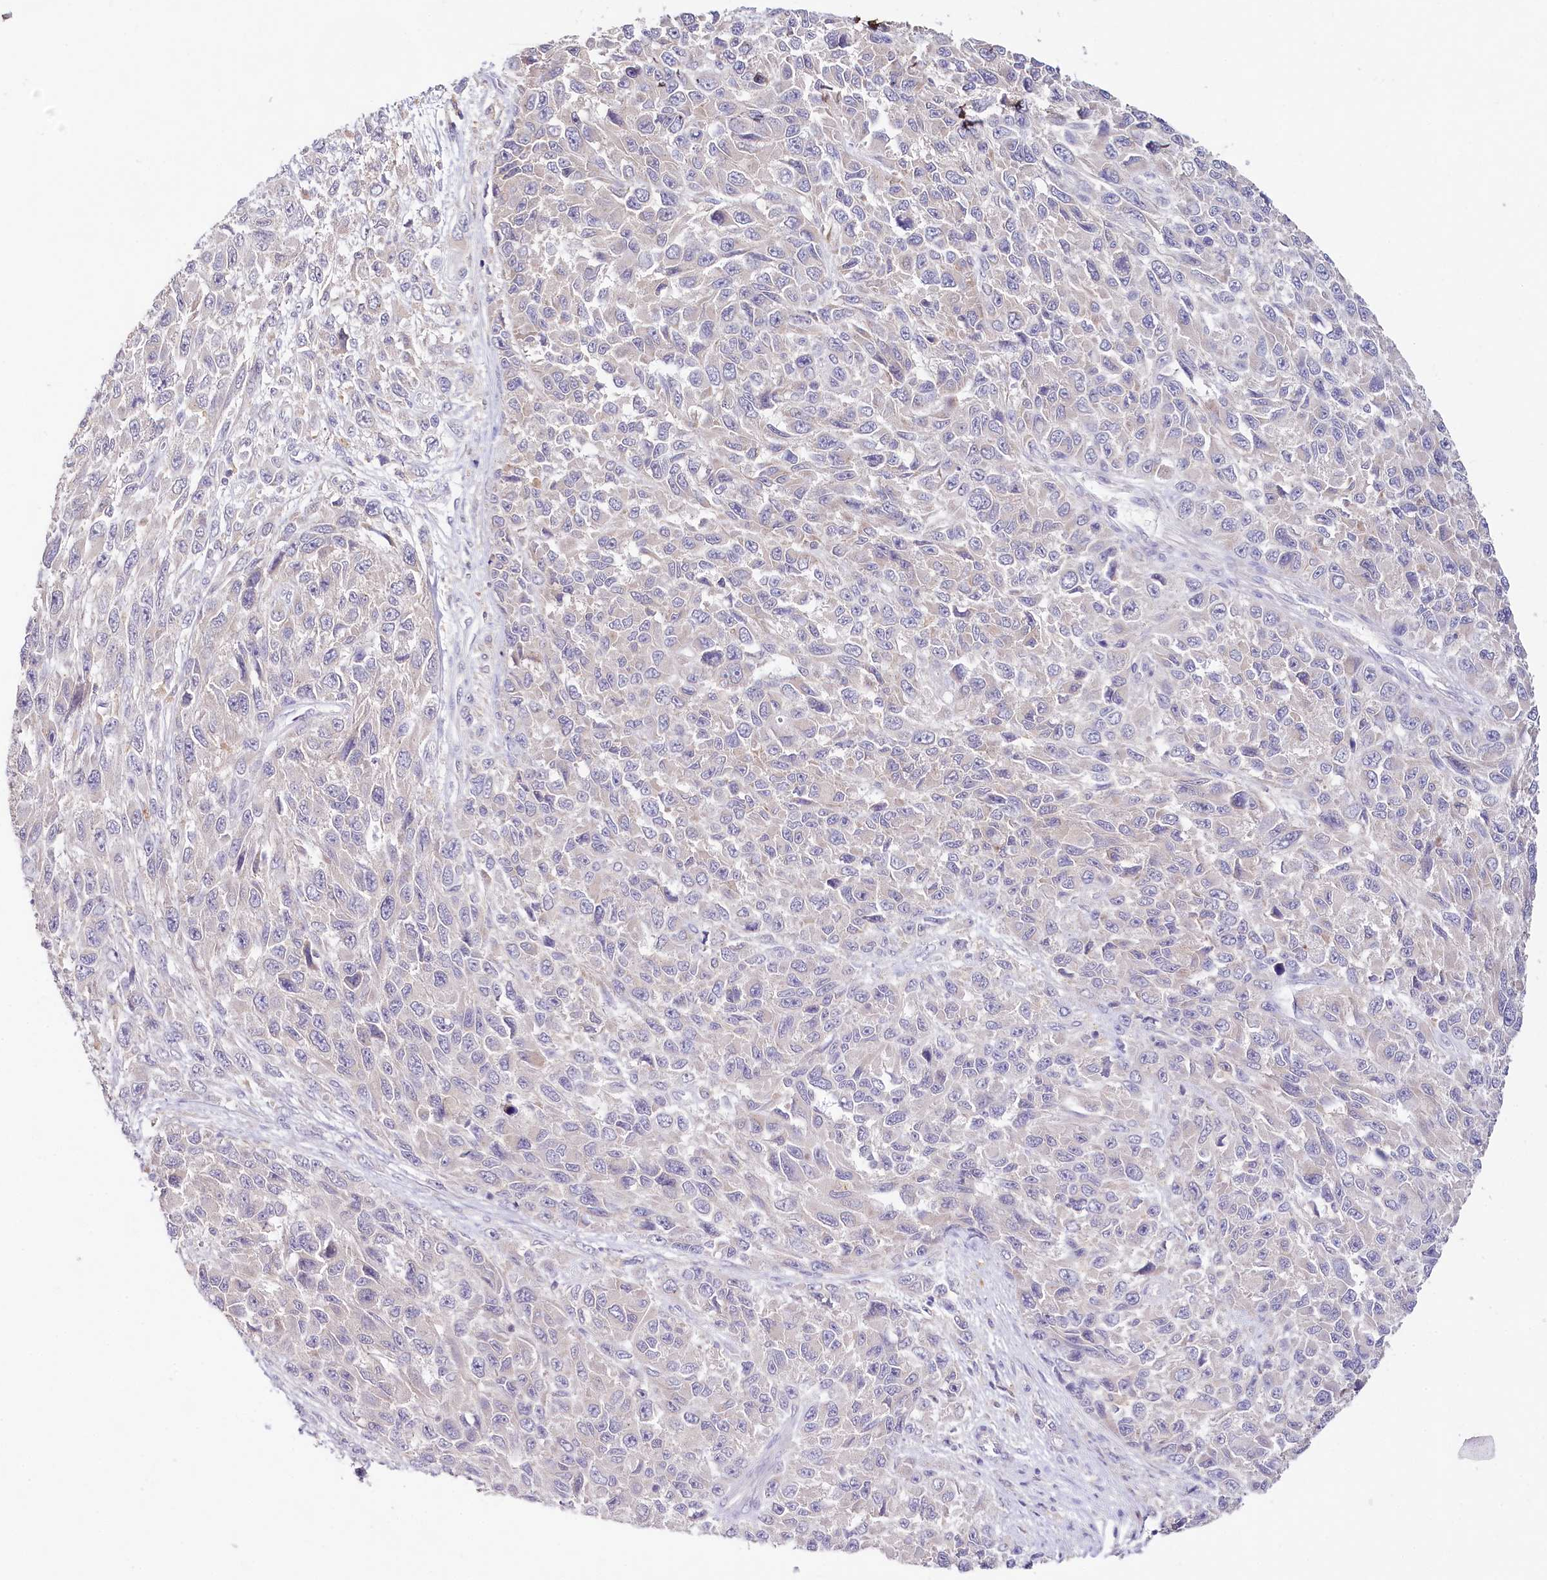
{"staining": {"intensity": "negative", "quantity": "none", "location": "none"}, "tissue": "melanoma", "cell_type": "Tumor cells", "image_type": "cancer", "snomed": [{"axis": "morphology", "description": "Normal tissue, NOS"}, {"axis": "morphology", "description": "Malignant melanoma, NOS"}, {"axis": "topography", "description": "Skin"}], "caption": "IHC image of neoplastic tissue: melanoma stained with DAB (3,3'-diaminobenzidine) reveals no significant protein positivity in tumor cells.", "gene": "DAPK1", "patient": {"sex": "female", "age": 96}}